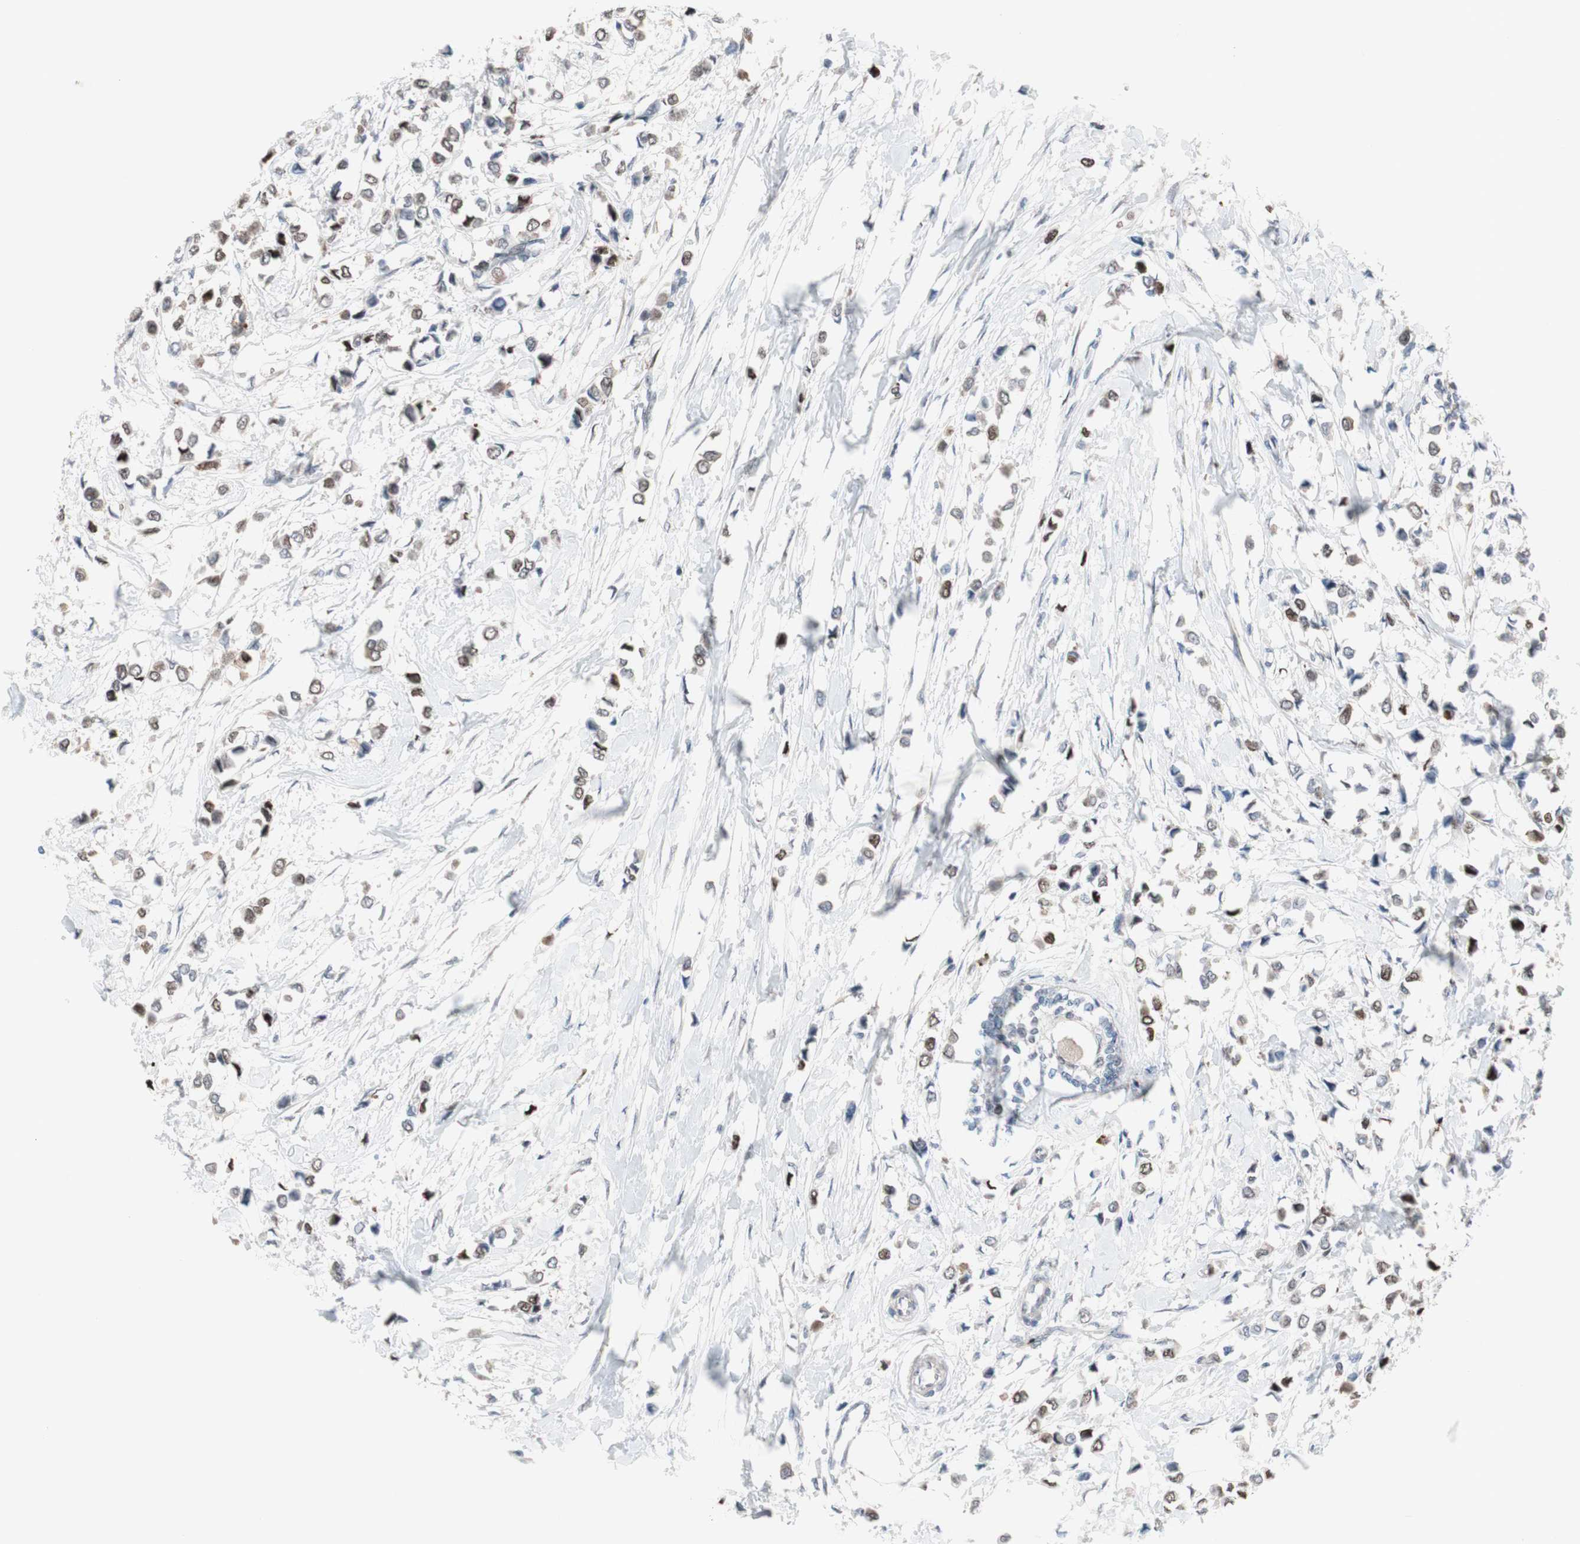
{"staining": {"intensity": "moderate", "quantity": "25%-75%", "location": "nuclear"}, "tissue": "breast cancer", "cell_type": "Tumor cells", "image_type": "cancer", "snomed": [{"axis": "morphology", "description": "Lobular carcinoma"}, {"axis": "topography", "description": "Breast"}], "caption": "Protein positivity by immunohistochemistry (IHC) demonstrates moderate nuclear staining in about 25%-75% of tumor cells in breast lobular carcinoma.", "gene": "PHTF2", "patient": {"sex": "female", "age": 51}}